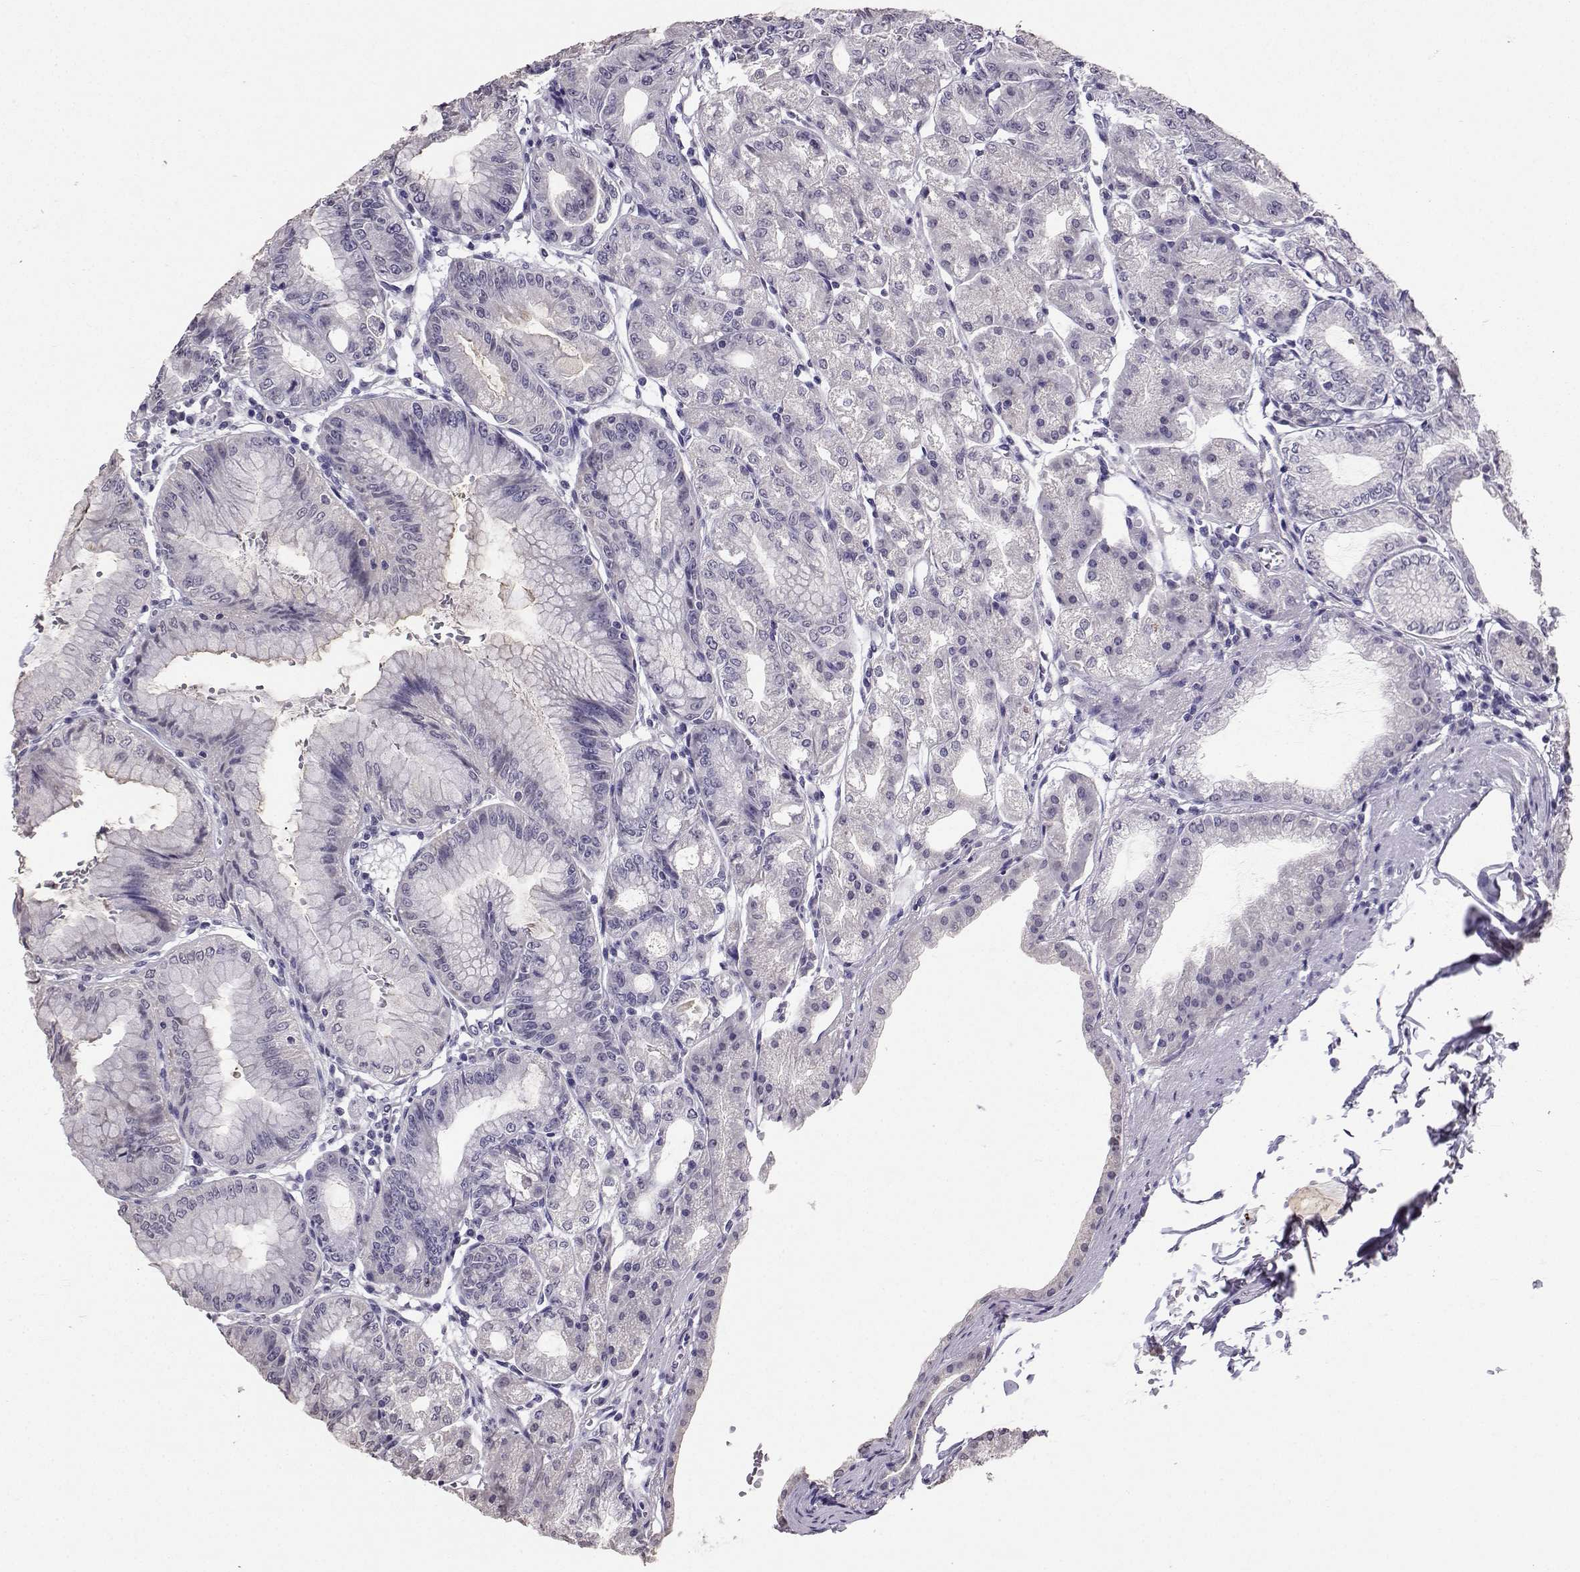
{"staining": {"intensity": "negative", "quantity": "none", "location": "none"}, "tissue": "stomach", "cell_type": "Glandular cells", "image_type": "normal", "snomed": [{"axis": "morphology", "description": "Normal tissue, NOS"}, {"axis": "topography", "description": "Stomach"}], "caption": "Stomach was stained to show a protein in brown. There is no significant positivity in glandular cells. Nuclei are stained in blue.", "gene": "SPAG11A", "patient": {"sex": "male", "age": 71}}